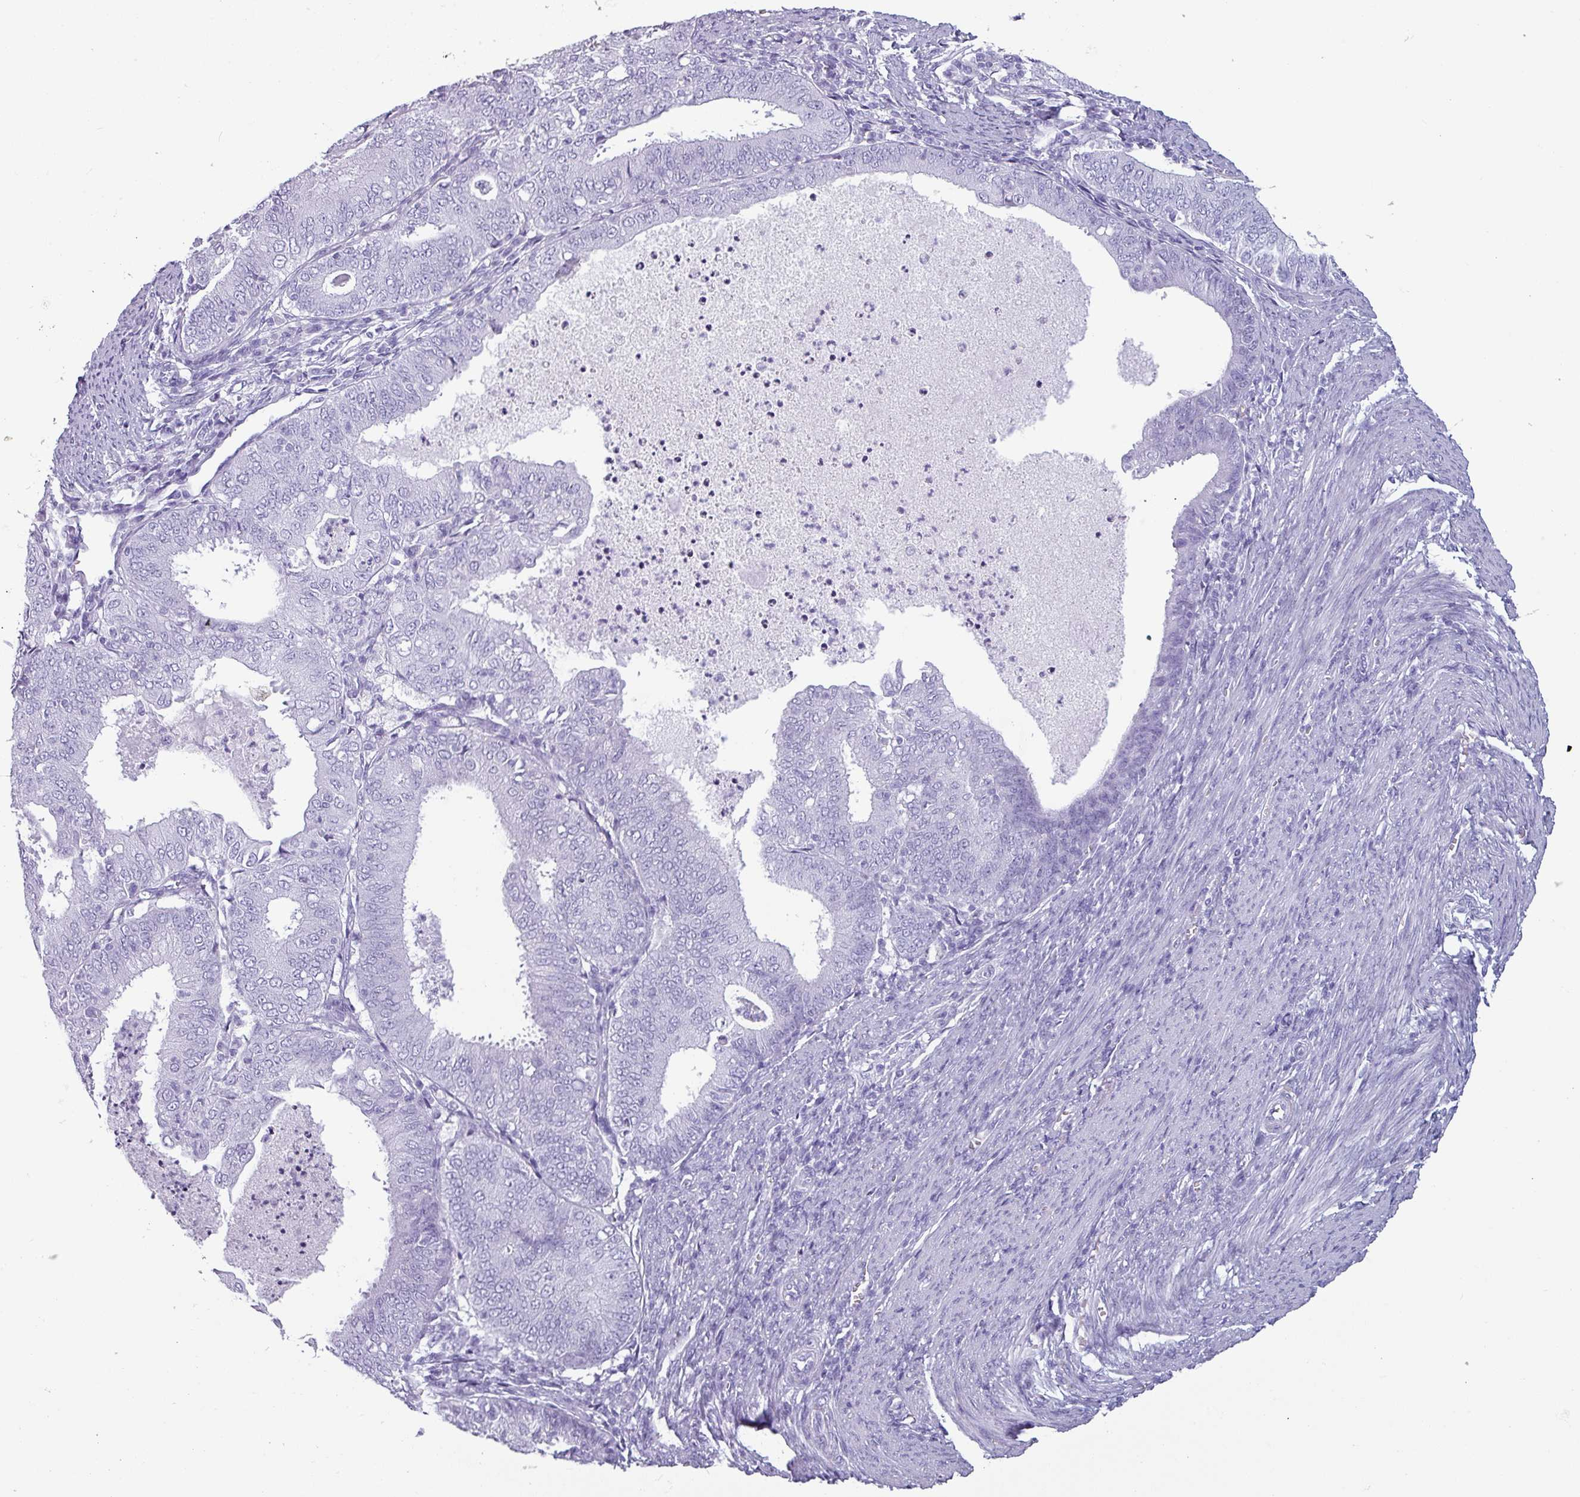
{"staining": {"intensity": "negative", "quantity": "none", "location": "none"}, "tissue": "endometrial cancer", "cell_type": "Tumor cells", "image_type": "cancer", "snomed": [{"axis": "morphology", "description": "Adenocarcinoma, NOS"}, {"axis": "topography", "description": "Endometrium"}], "caption": "Immunohistochemistry (IHC) of endometrial adenocarcinoma demonstrates no positivity in tumor cells.", "gene": "CRYBB2", "patient": {"sex": "female", "age": 57}}